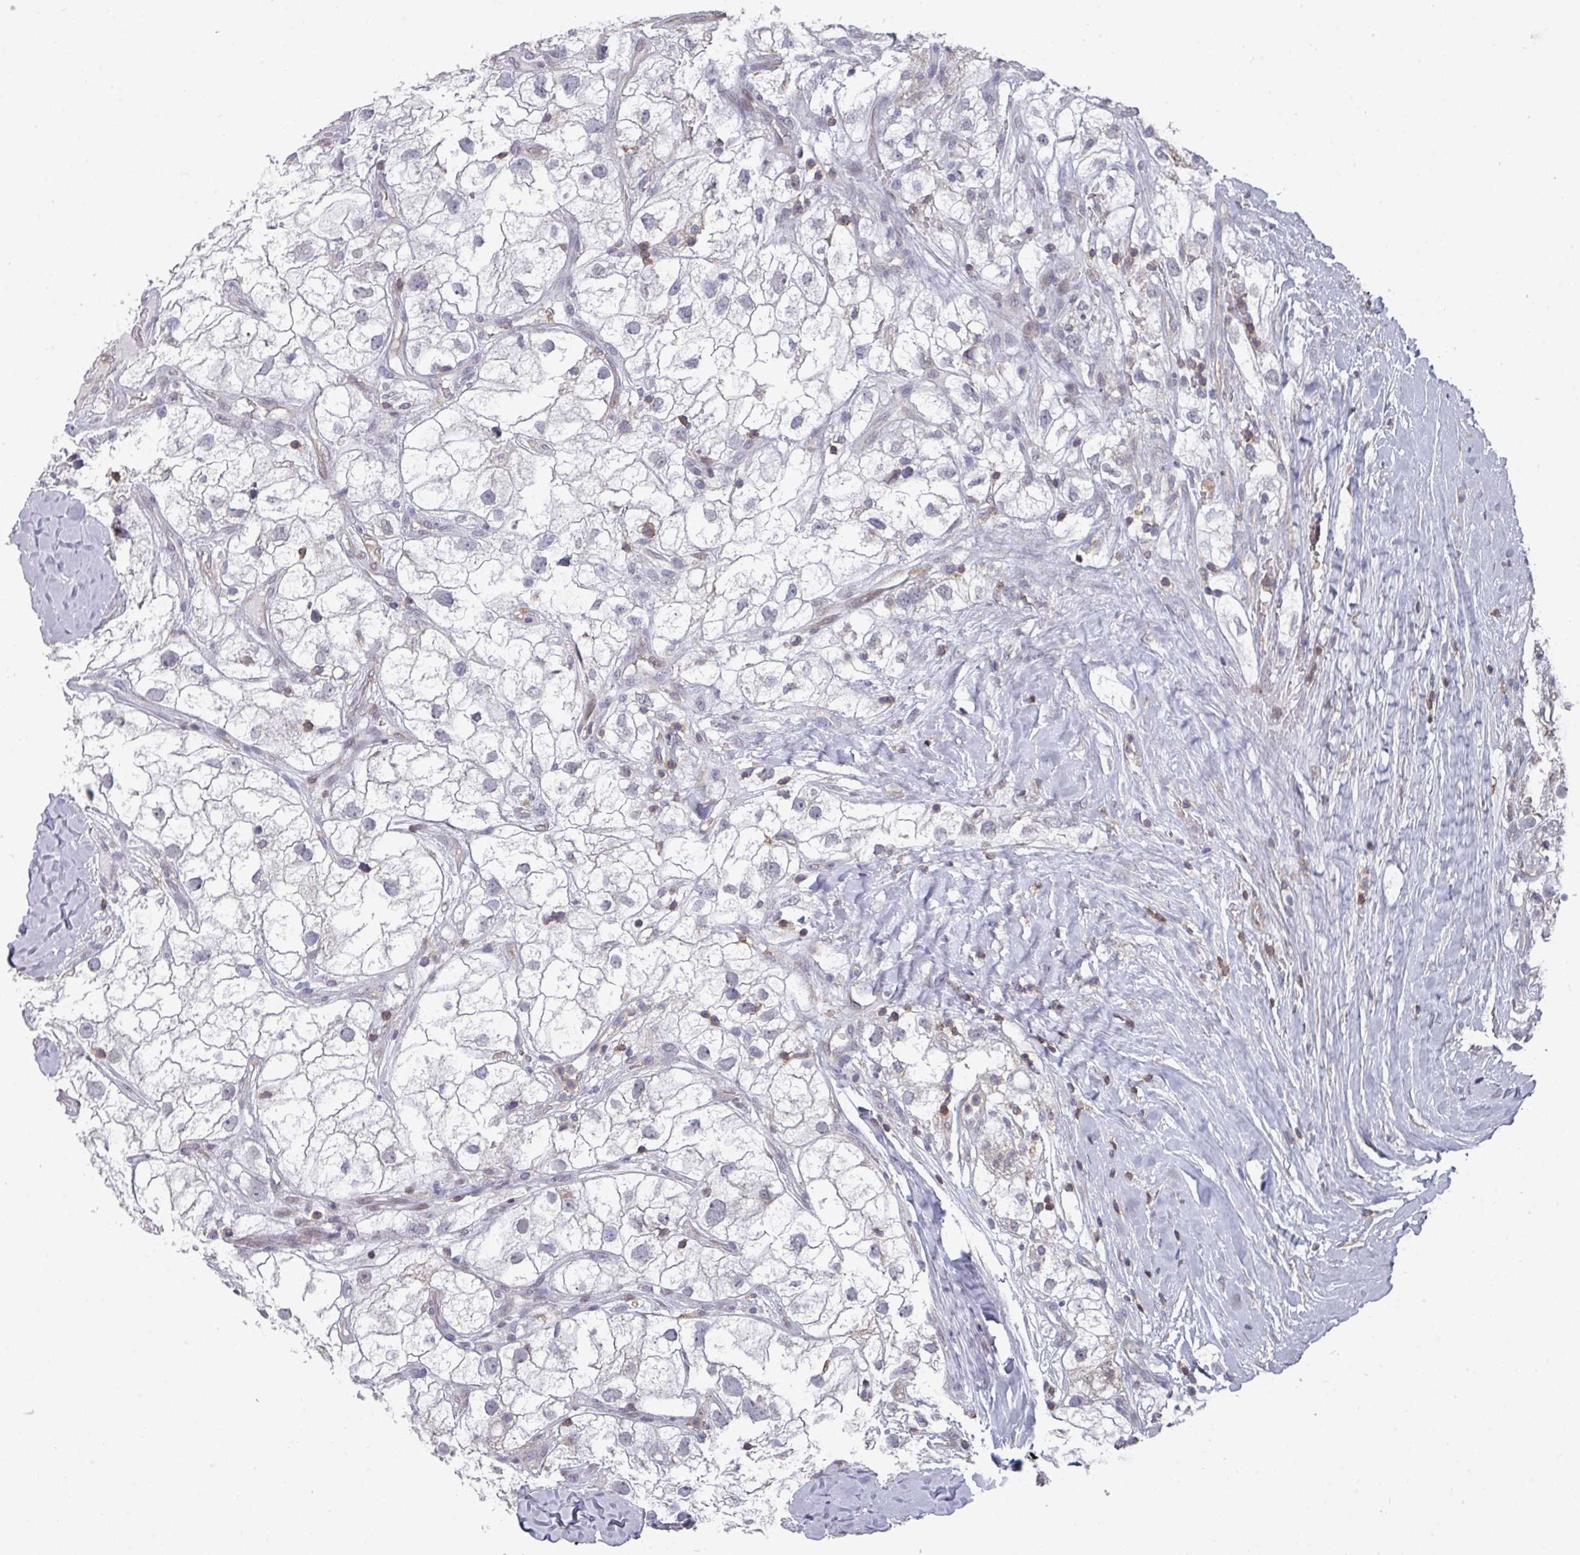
{"staining": {"intensity": "negative", "quantity": "none", "location": "none"}, "tissue": "renal cancer", "cell_type": "Tumor cells", "image_type": "cancer", "snomed": [{"axis": "morphology", "description": "Adenocarcinoma, NOS"}, {"axis": "topography", "description": "Kidney"}], "caption": "Immunohistochemical staining of renal adenocarcinoma shows no significant staining in tumor cells.", "gene": "RASAL3", "patient": {"sex": "male", "age": 59}}